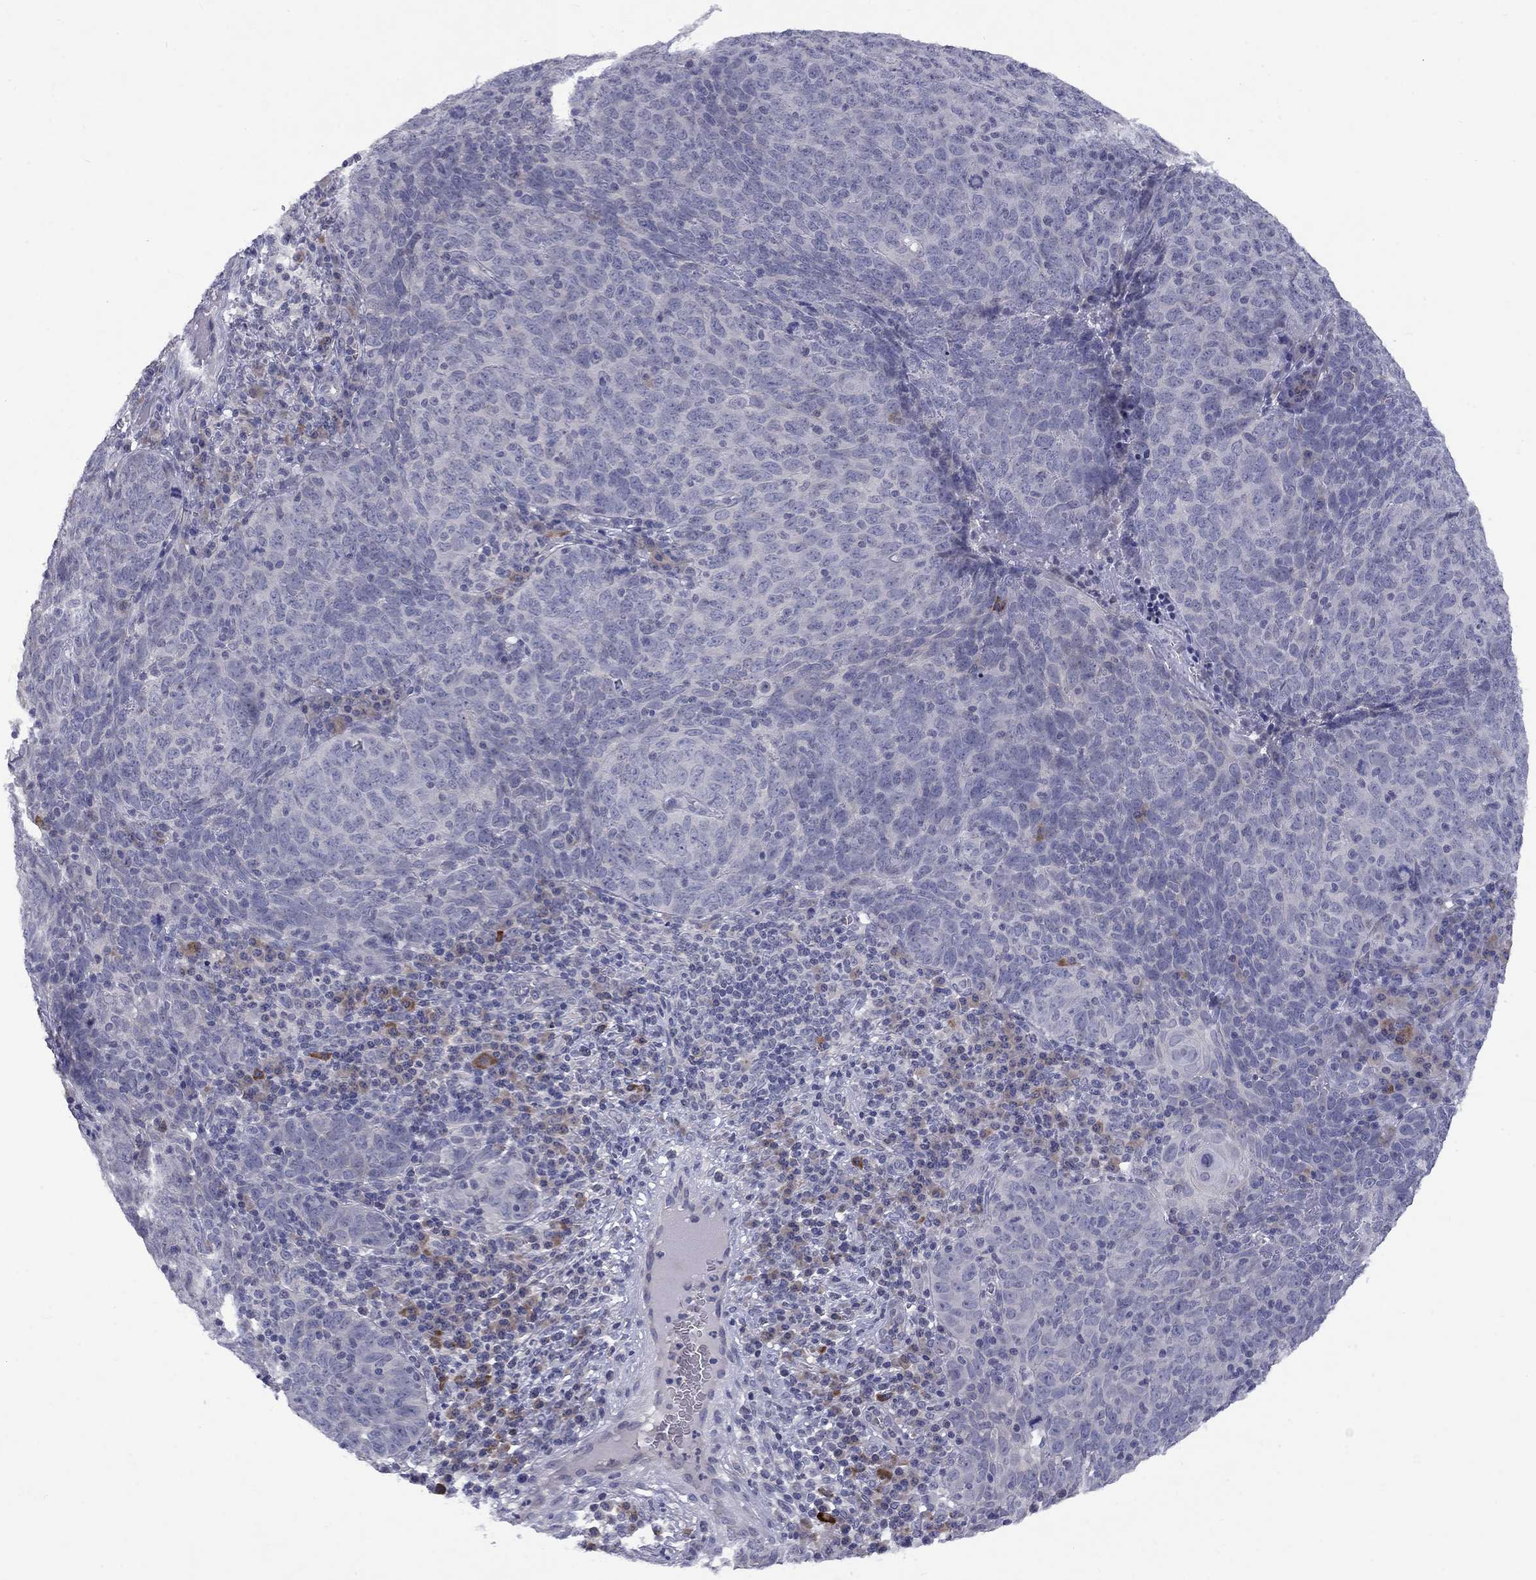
{"staining": {"intensity": "negative", "quantity": "none", "location": "none"}, "tissue": "skin cancer", "cell_type": "Tumor cells", "image_type": "cancer", "snomed": [{"axis": "morphology", "description": "Squamous cell carcinoma, NOS"}, {"axis": "topography", "description": "Skin"}, {"axis": "topography", "description": "Anal"}], "caption": "Tumor cells are negative for protein expression in human squamous cell carcinoma (skin).", "gene": "CACNA1A", "patient": {"sex": "female", "age": 51}}